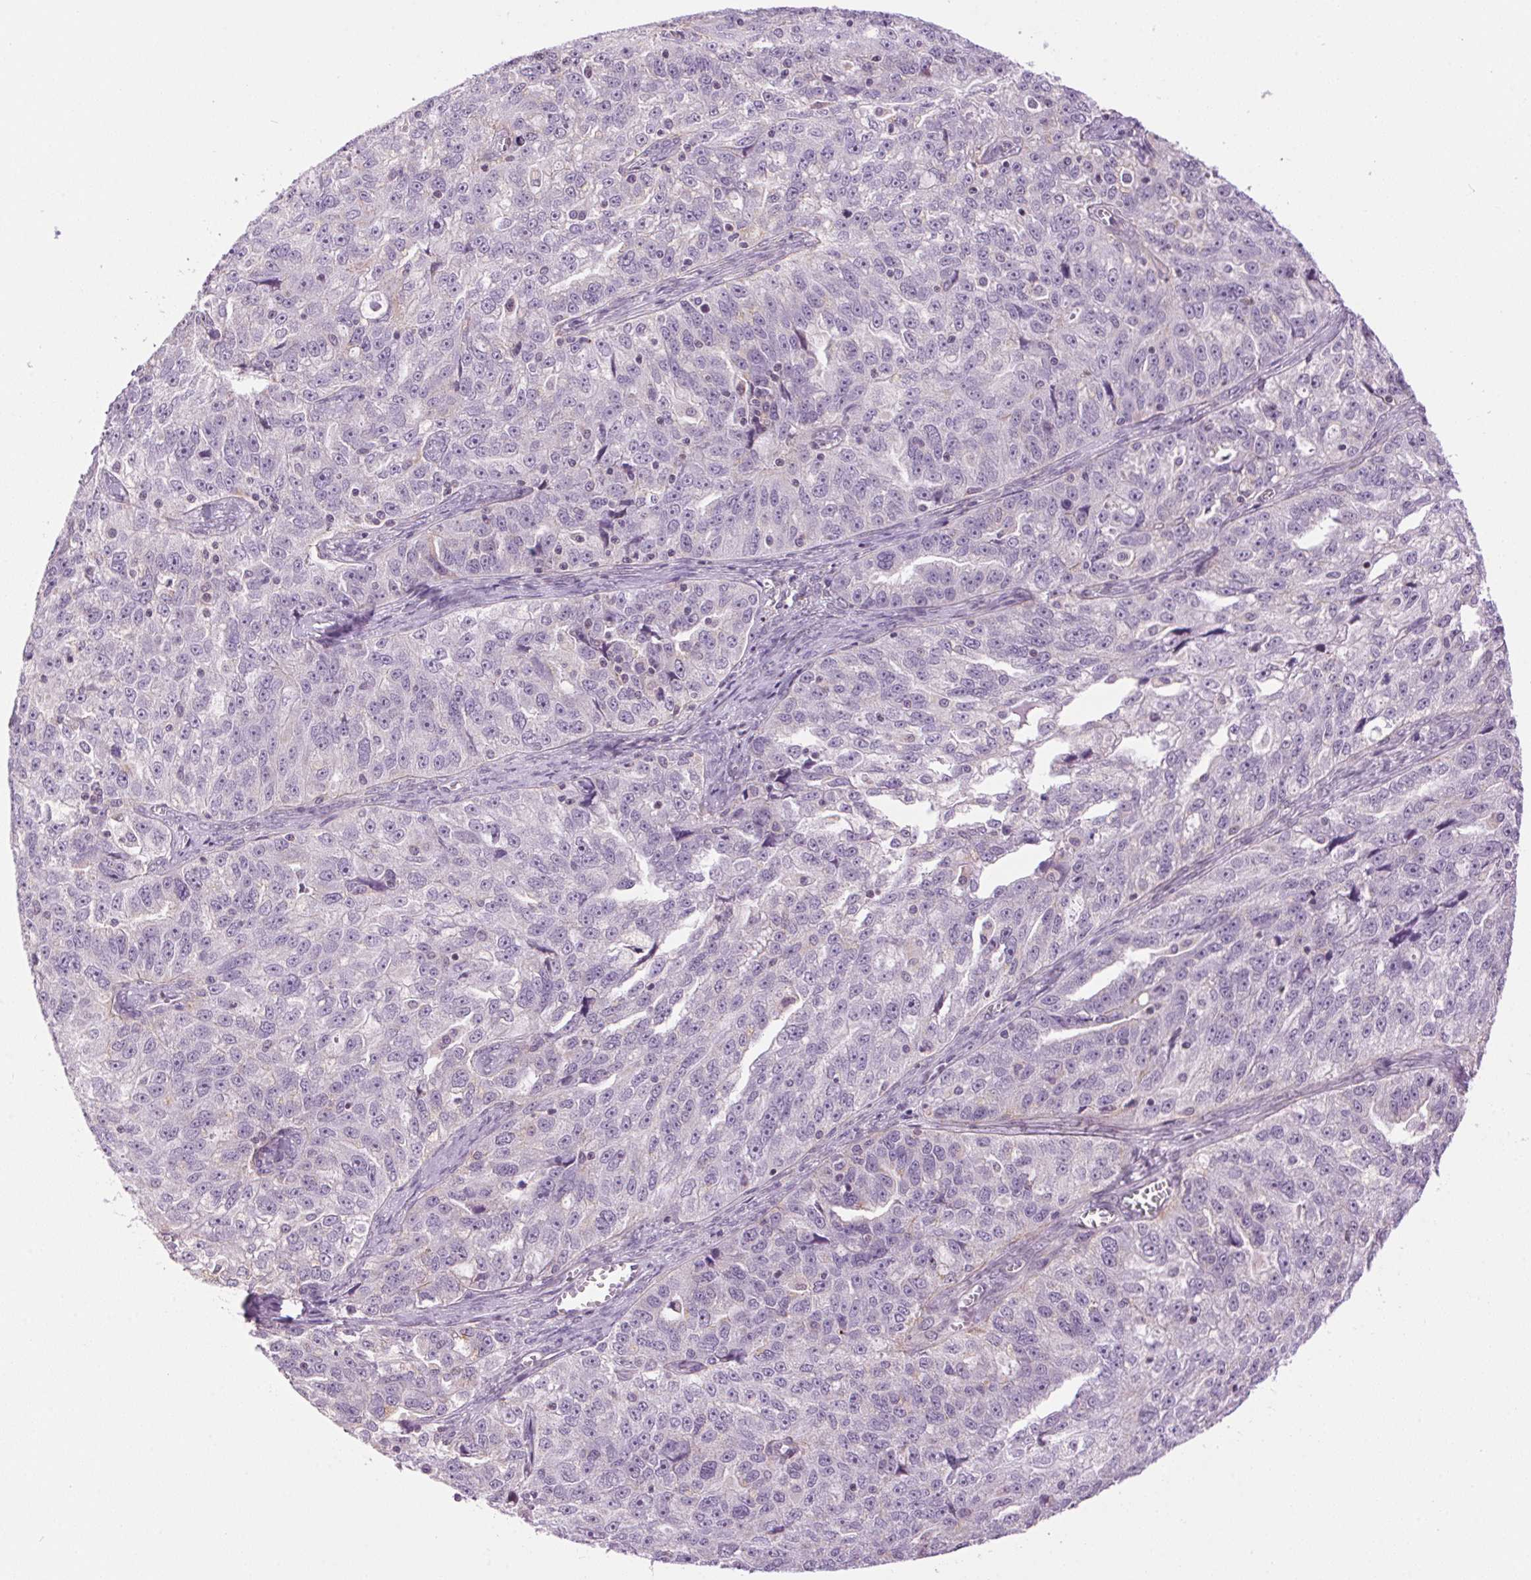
{"staining": {"intensity": "negative", "quantity": "none", "location": "none"}, "tissue": "ovarian cancer", "cell_type": "Tumor cells", "image_type": "cancer", "snomed": [{"axis": "morphology", "description": "Cystadenocarcinoma, serous, NOS"}, {"axis": "topography", "description": "Ovary"}], "caption": "Tumor cells show no significant protein staining in serous cystadenocarcinoma (ovarian). The staining is performed using DAB brown chromogen with nuclei counter-stained in using hematoxylin.", "gene": "SMIM13", "patient": {"sex": "female", "age": 51}}